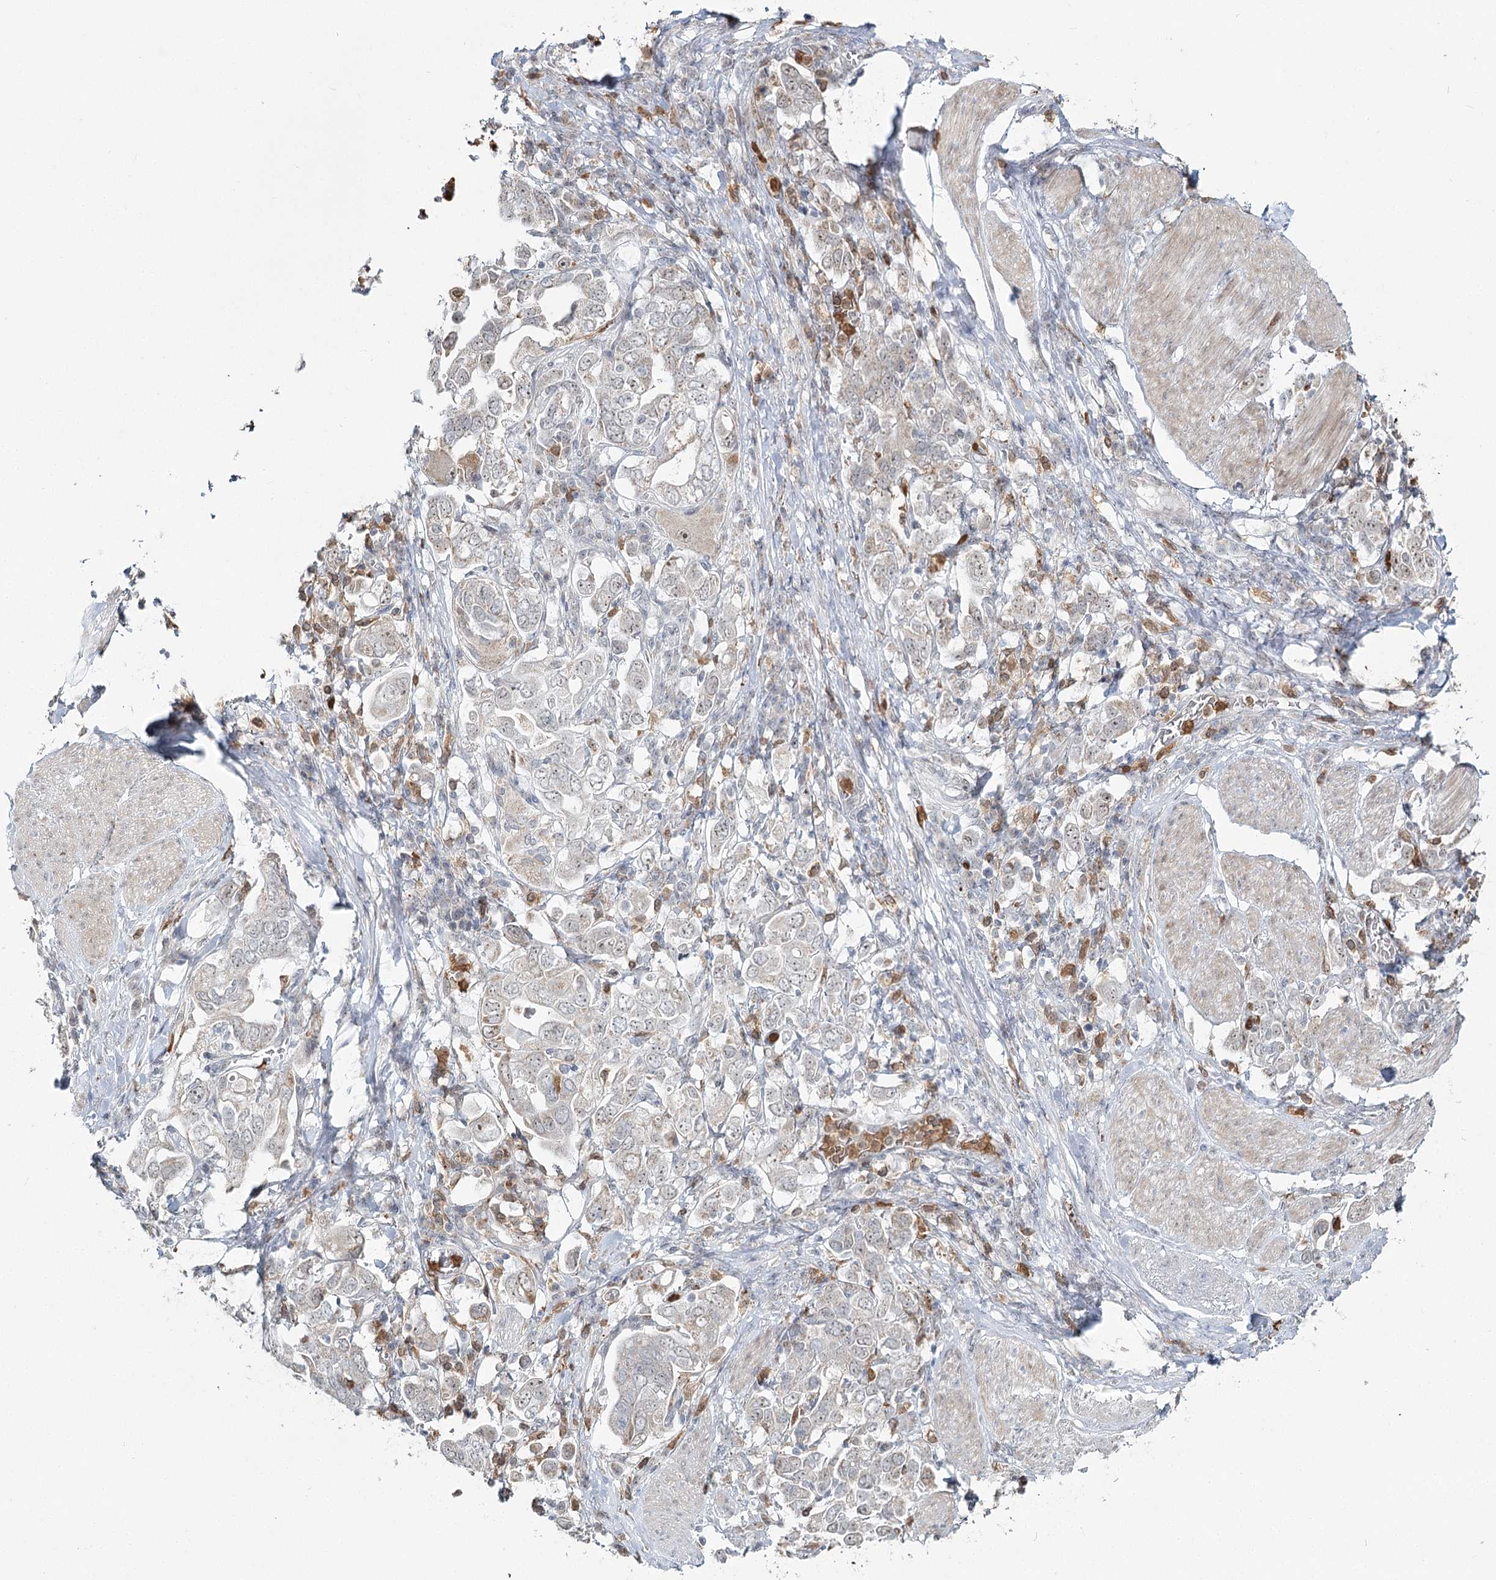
{"staining": {"intensity": "negative", "quantity": "none", "location": "none"}, "tissue": "stomach cancer", "cell_type": "Tumor cells", "image_type": "cancer", "snomed": [{"axis": "morphology", "description": "Adenocarcinoma, NOS"}, {"axis": "topography", "description": "Stomach, upper"}], "caption": "Tumor cells show no significant positivity in stomach cancer (adenocarcinoma). Brightfield microscopy of immunohistochemistry (IHC) stained with DAB (3,3'-diaminobenzidine) (brown) and hematoxylin (blue), captured at high magnification.", "gene": "ATAD1", "patient": {"sex": "male", "age": 62}}